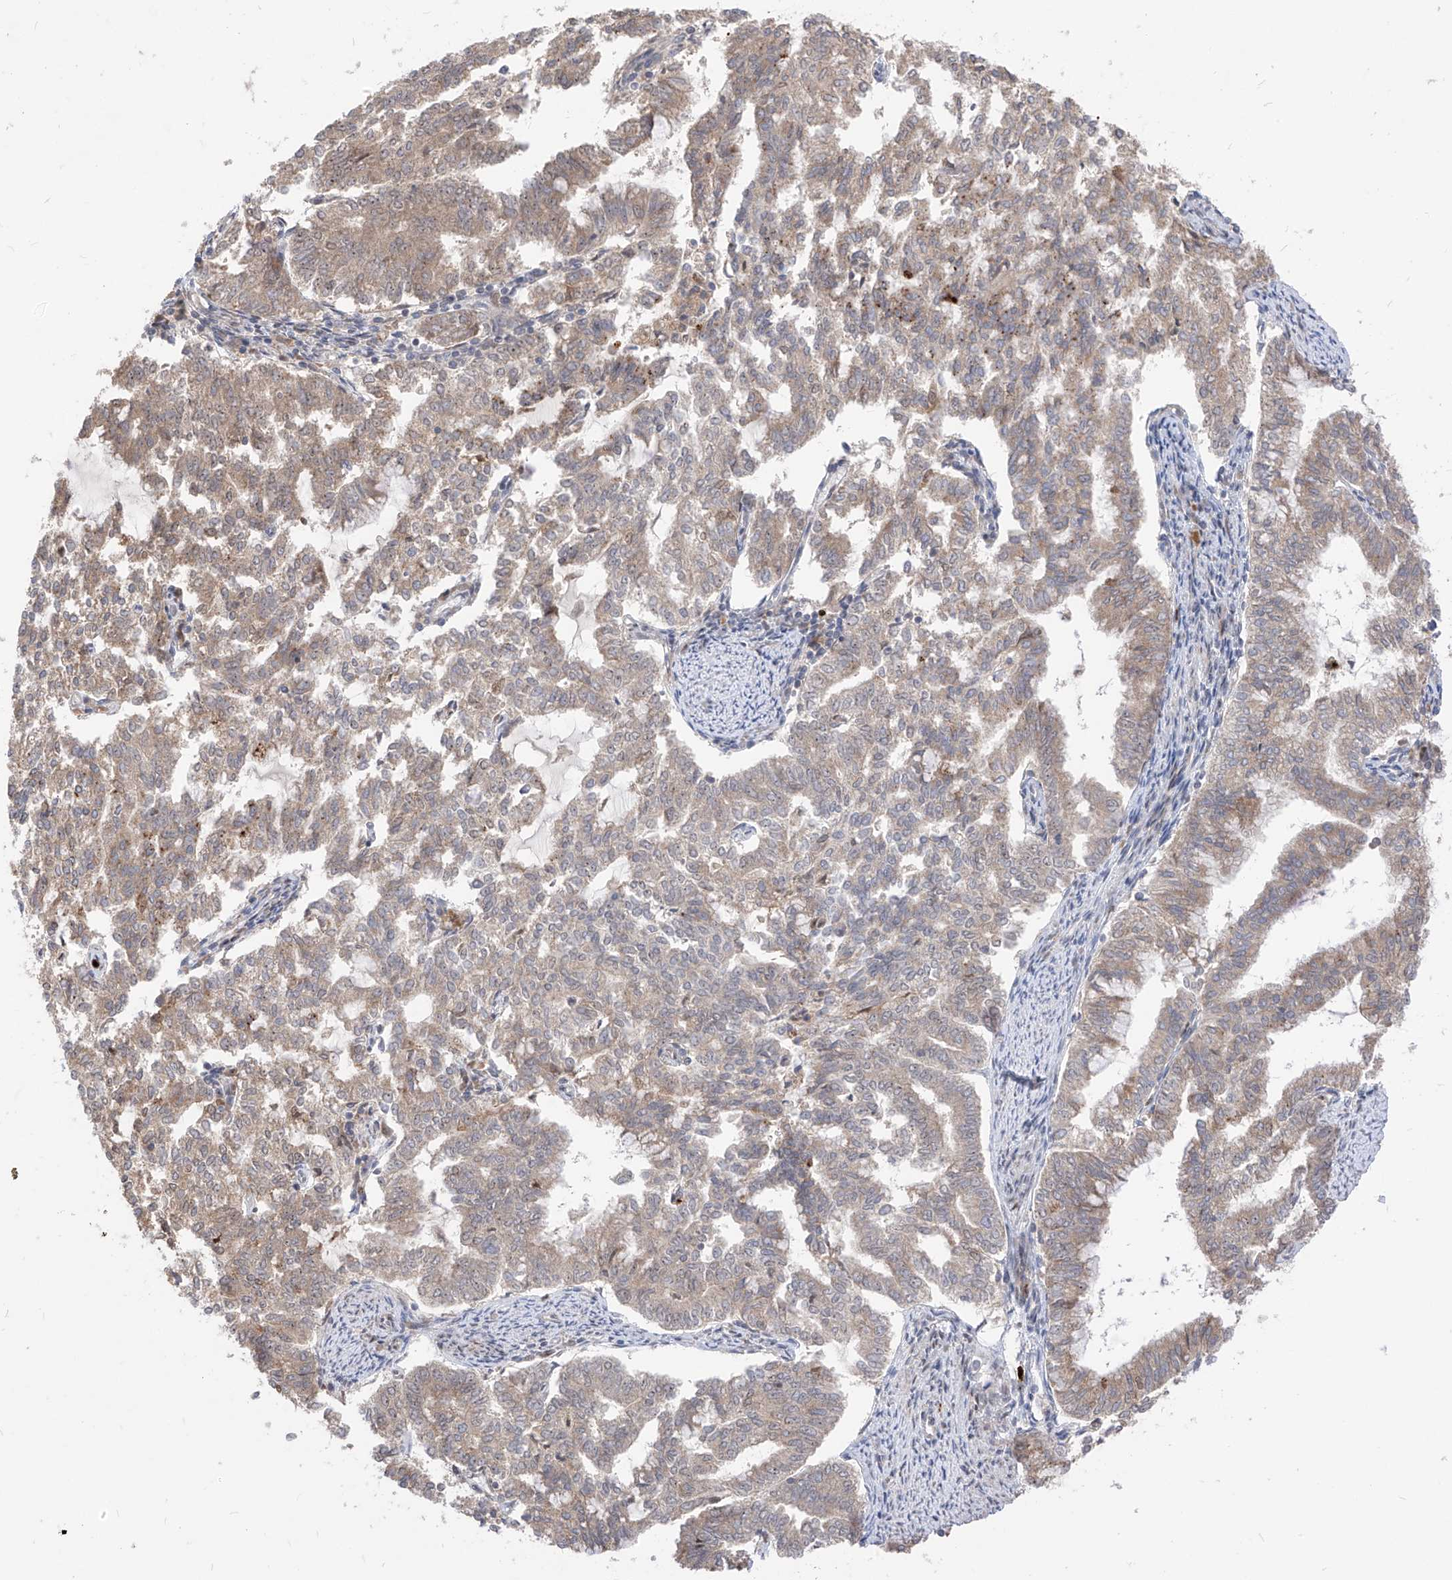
{"staining": {"intensity": "moderate", "quantity": "25%-75%", "location": "cytoplasmic/membranous"}, "tissue": "endometrial cancer", "cell_type": "Tumor cells", "image_type": "cancer", "snomed": [{"axis": "morphology", "description": "Adenocarcinoma, NOS"}, {"axis": "topography", "description": "Endometrium"}], "caption": "Immunohistochemical staining of human adenocarcinoma (endometrial) reveals medium levels of moderate cytoplasmic/membranous protein positivity in about 25%-75% of tumor cells.", "gene": "CNKSR1", "patient": {"sex": "female", "age": 79}}